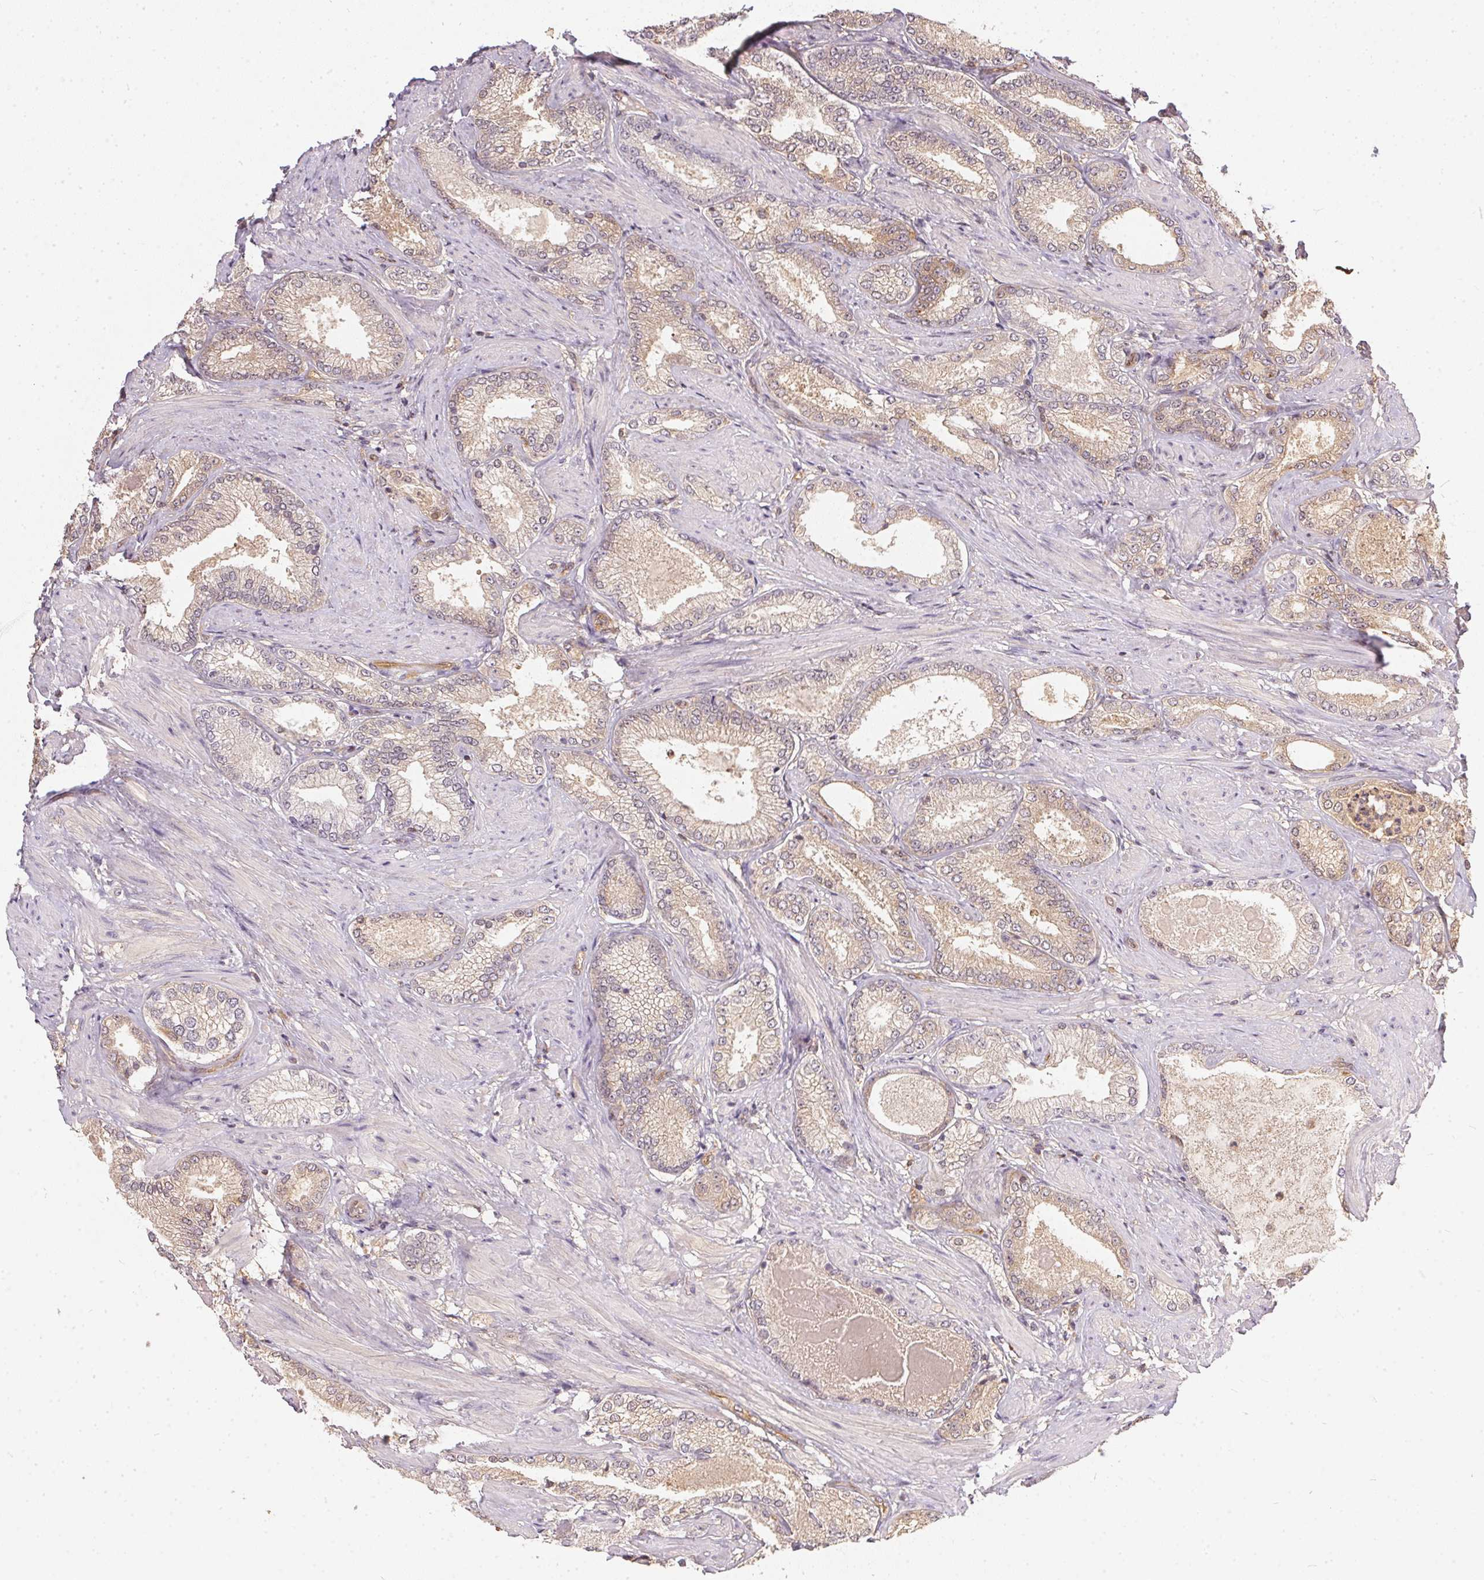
{"staining": {"intensity": "weak", "quantity": ">75%", "location": "cytoplasmic/membranous"}, "tissue": "prostate cancer", "cell_type": "Tumor cells", "image_type": "cancer", "snomed": [{"axis": "morphology", "description": "Adenocarcinoma, High grade"}, {"axis": "topography", "description": "Prostate and seminal vesicle, NOS"}], "caption": "A micrograph showing weak cytoplasmic/membranous positivity in approximately >75% of tumor cells in prostate cancer, as visualized by brown immunohistochemical staining.", "gene": "BLMH", "patient": {"sex": "male", "age": 61}}